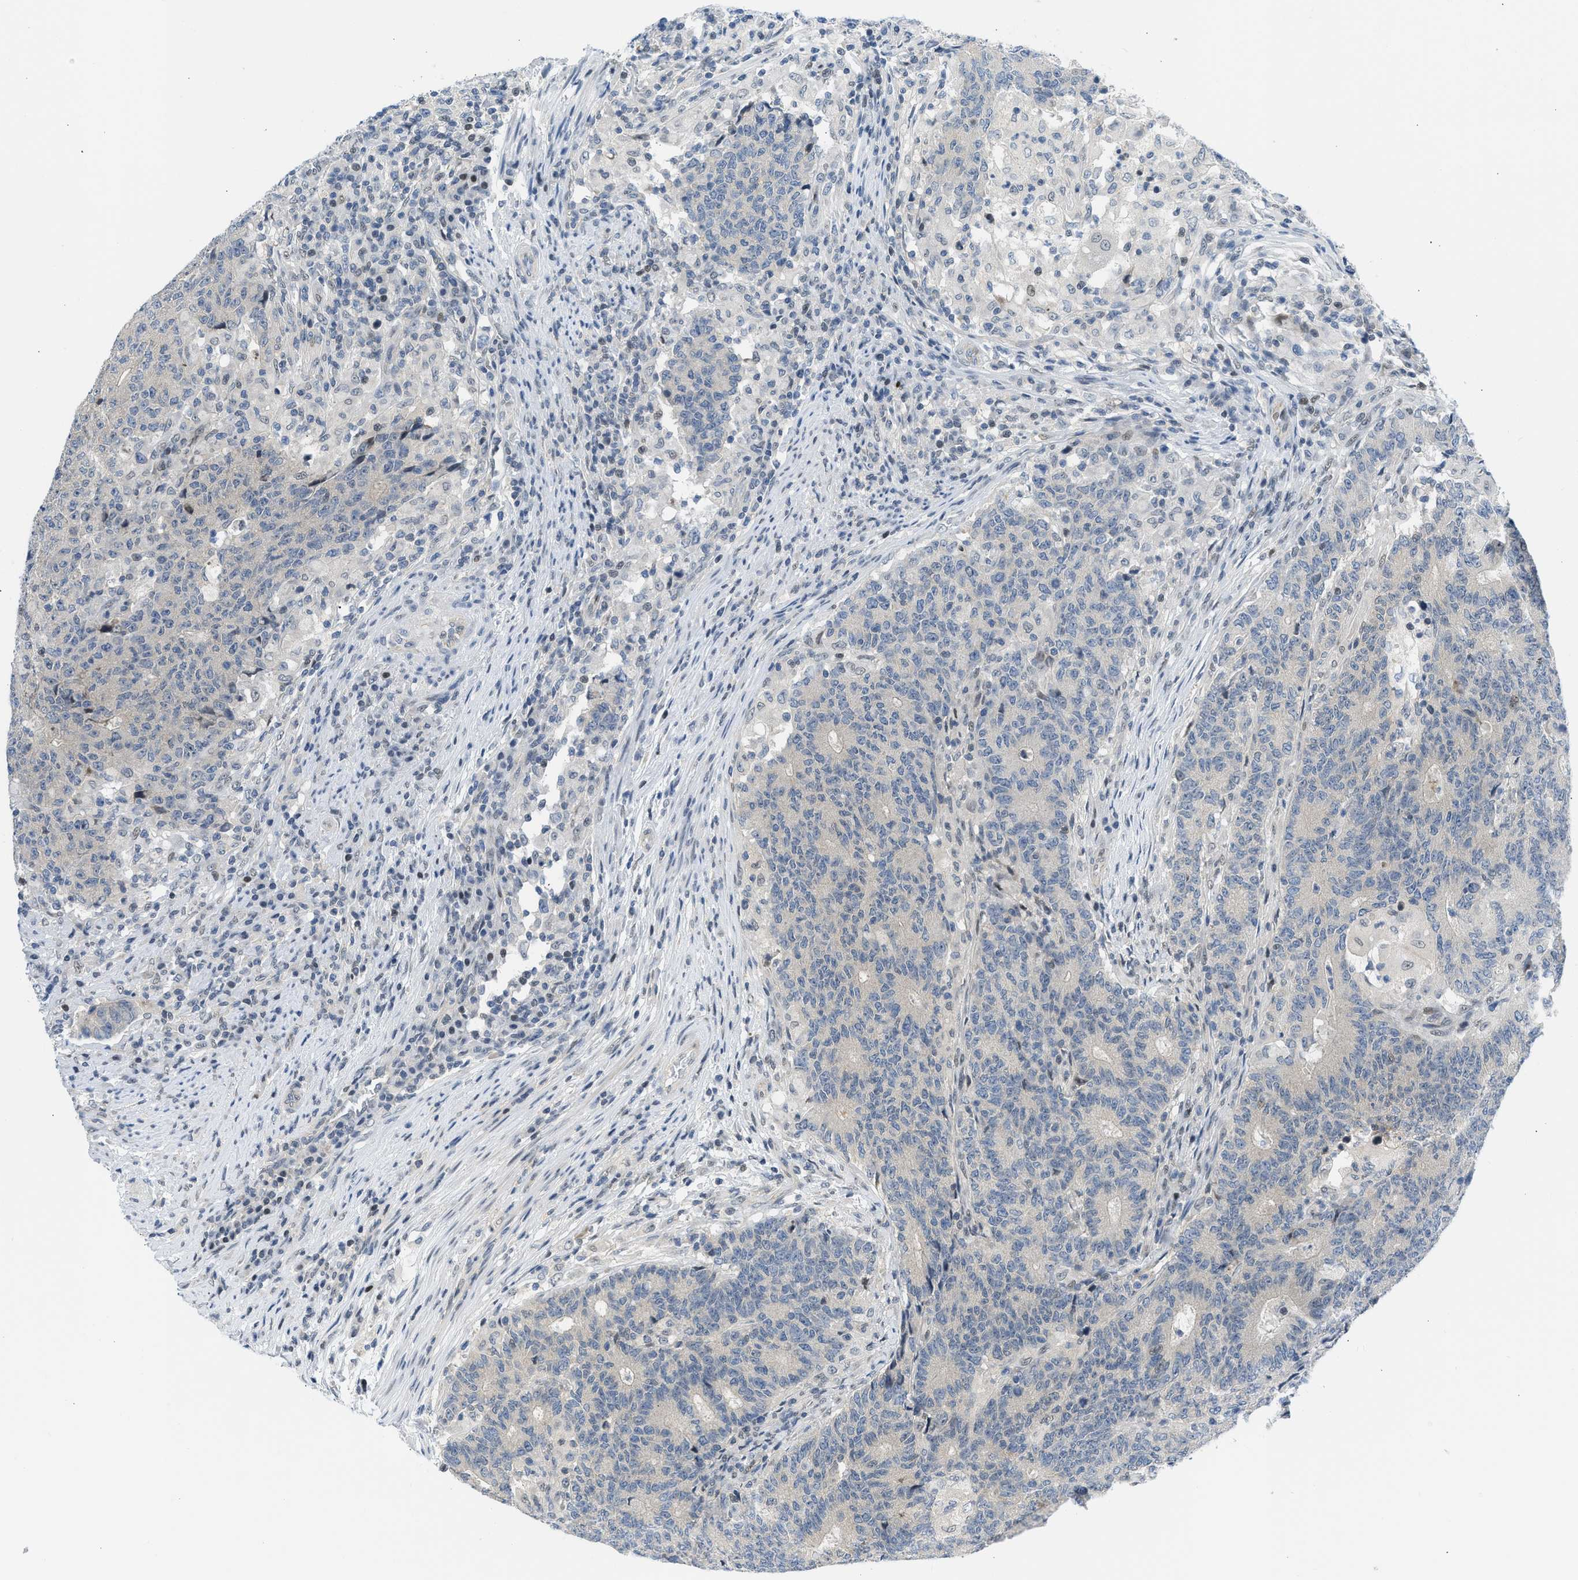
{"staining": {"intensity": "negative", "quantity": "none", "location": "none"}, "tissue": "colorectal cancer", "cell_type": "Tumor cells", "image_type": "cancer", "snomed": [{"axis": "morphology", "description": "Normal tissue, NOS"}, {"axis": "morphology", "description": "Adenocarcinoma, NOS"}, {"axis": "topography", "description": "Colon"}], "caption": "Immunohistochemistry (IHC) image of neoplastic tissue: colorectal cancer stained with DAB displays no significant protein staining in tumor cells.", "gene": "OLIG3", "patient": {"sex": "female", "age": 75}}